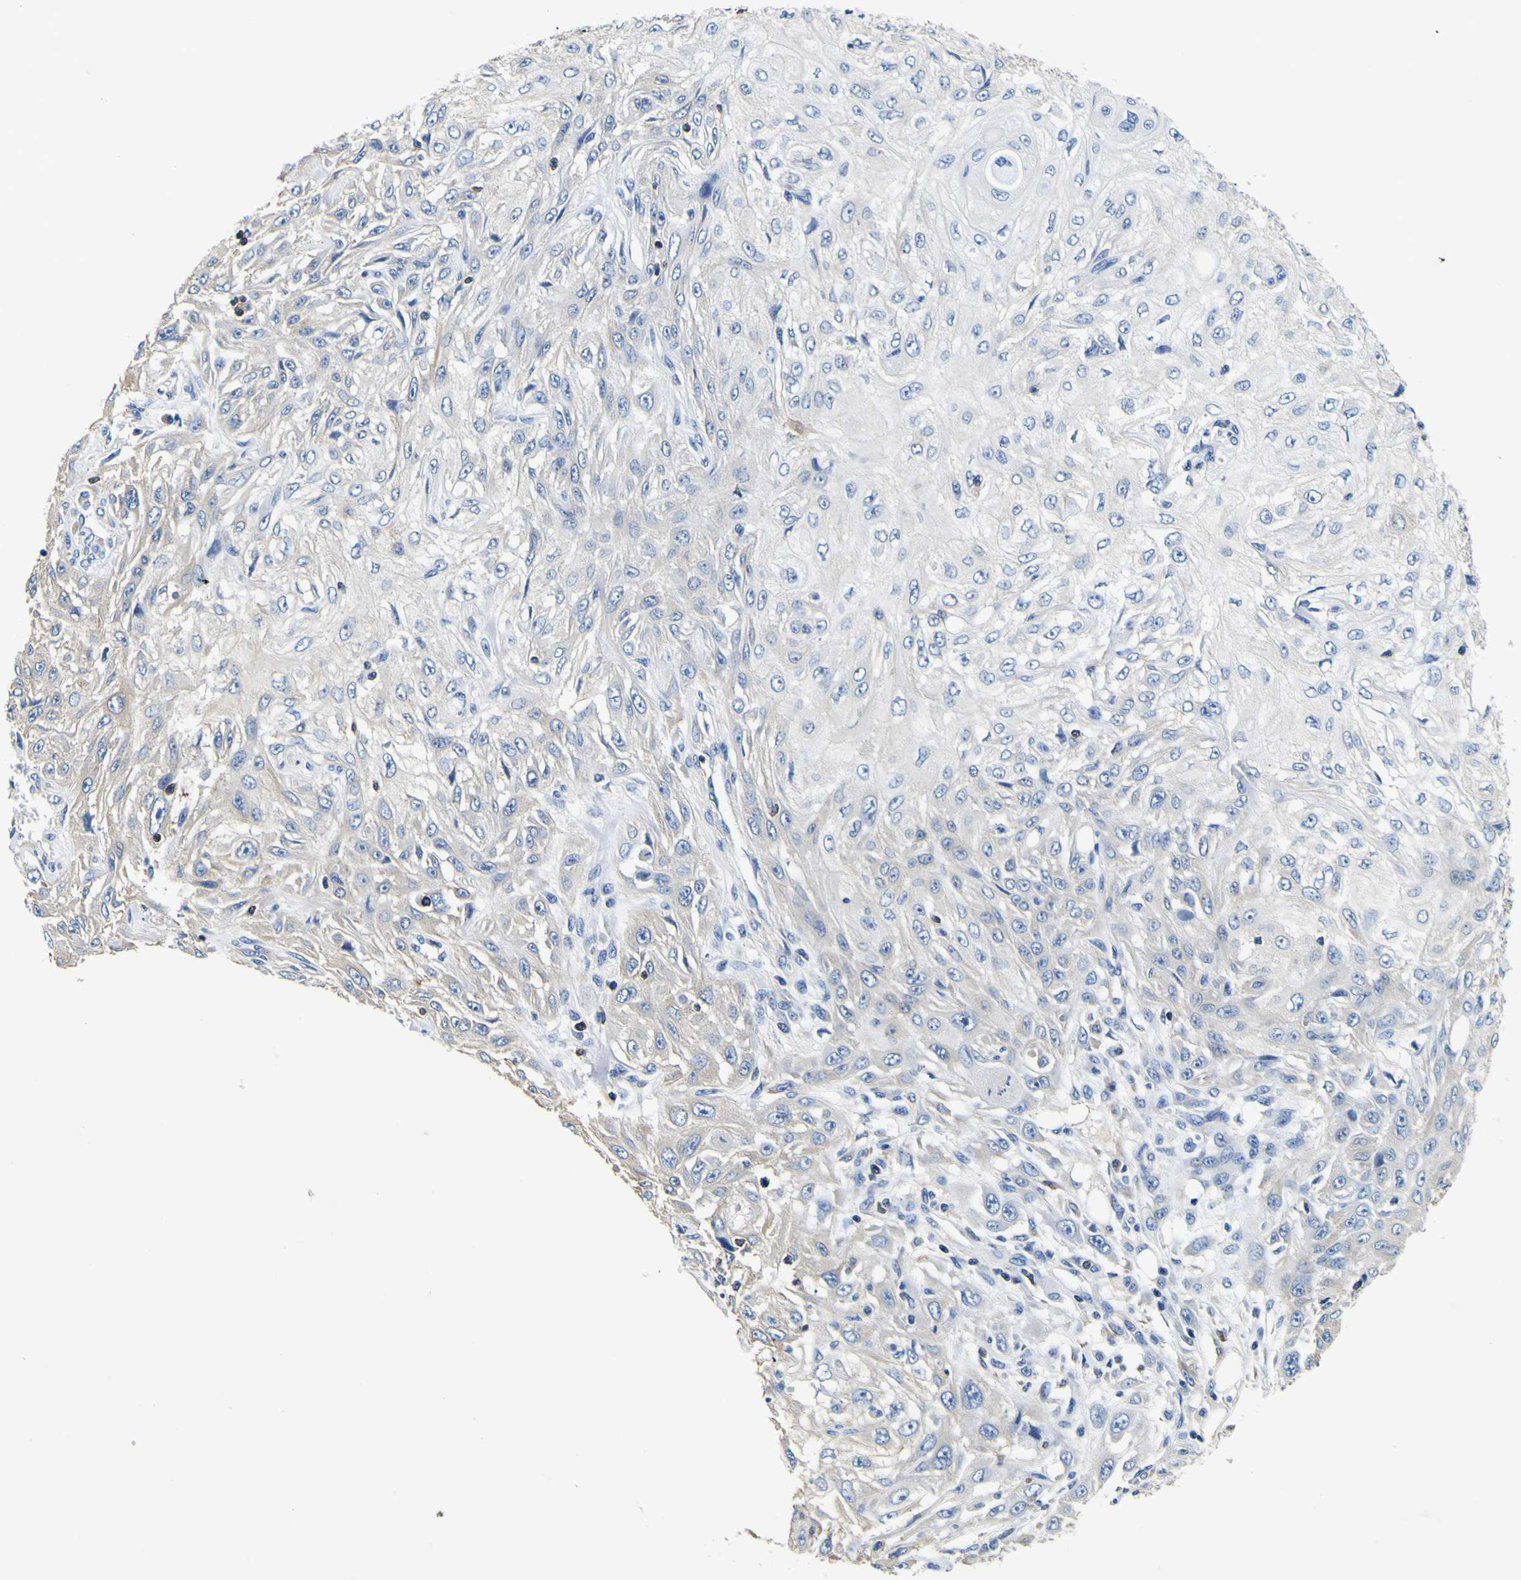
{"staining": {"intensity": "negative", "quantity": "none", "location": "none"}, "tissue": "skin cancer", "cell_type": "Tumor cells", "image_type": "cancer", "snomed": [{"axis": "morphology", "description": "Squamous cell carcinoma, NOS"}, {"axis": "topography", "description": "Skin"}], "caption": "Immunohistochemistry (IHC) of squamous cell carcinoma (skin) displays no staining in tumor cells.", "gene": "TUBA1B", "patient": {"sex": "male", "age": 75}}